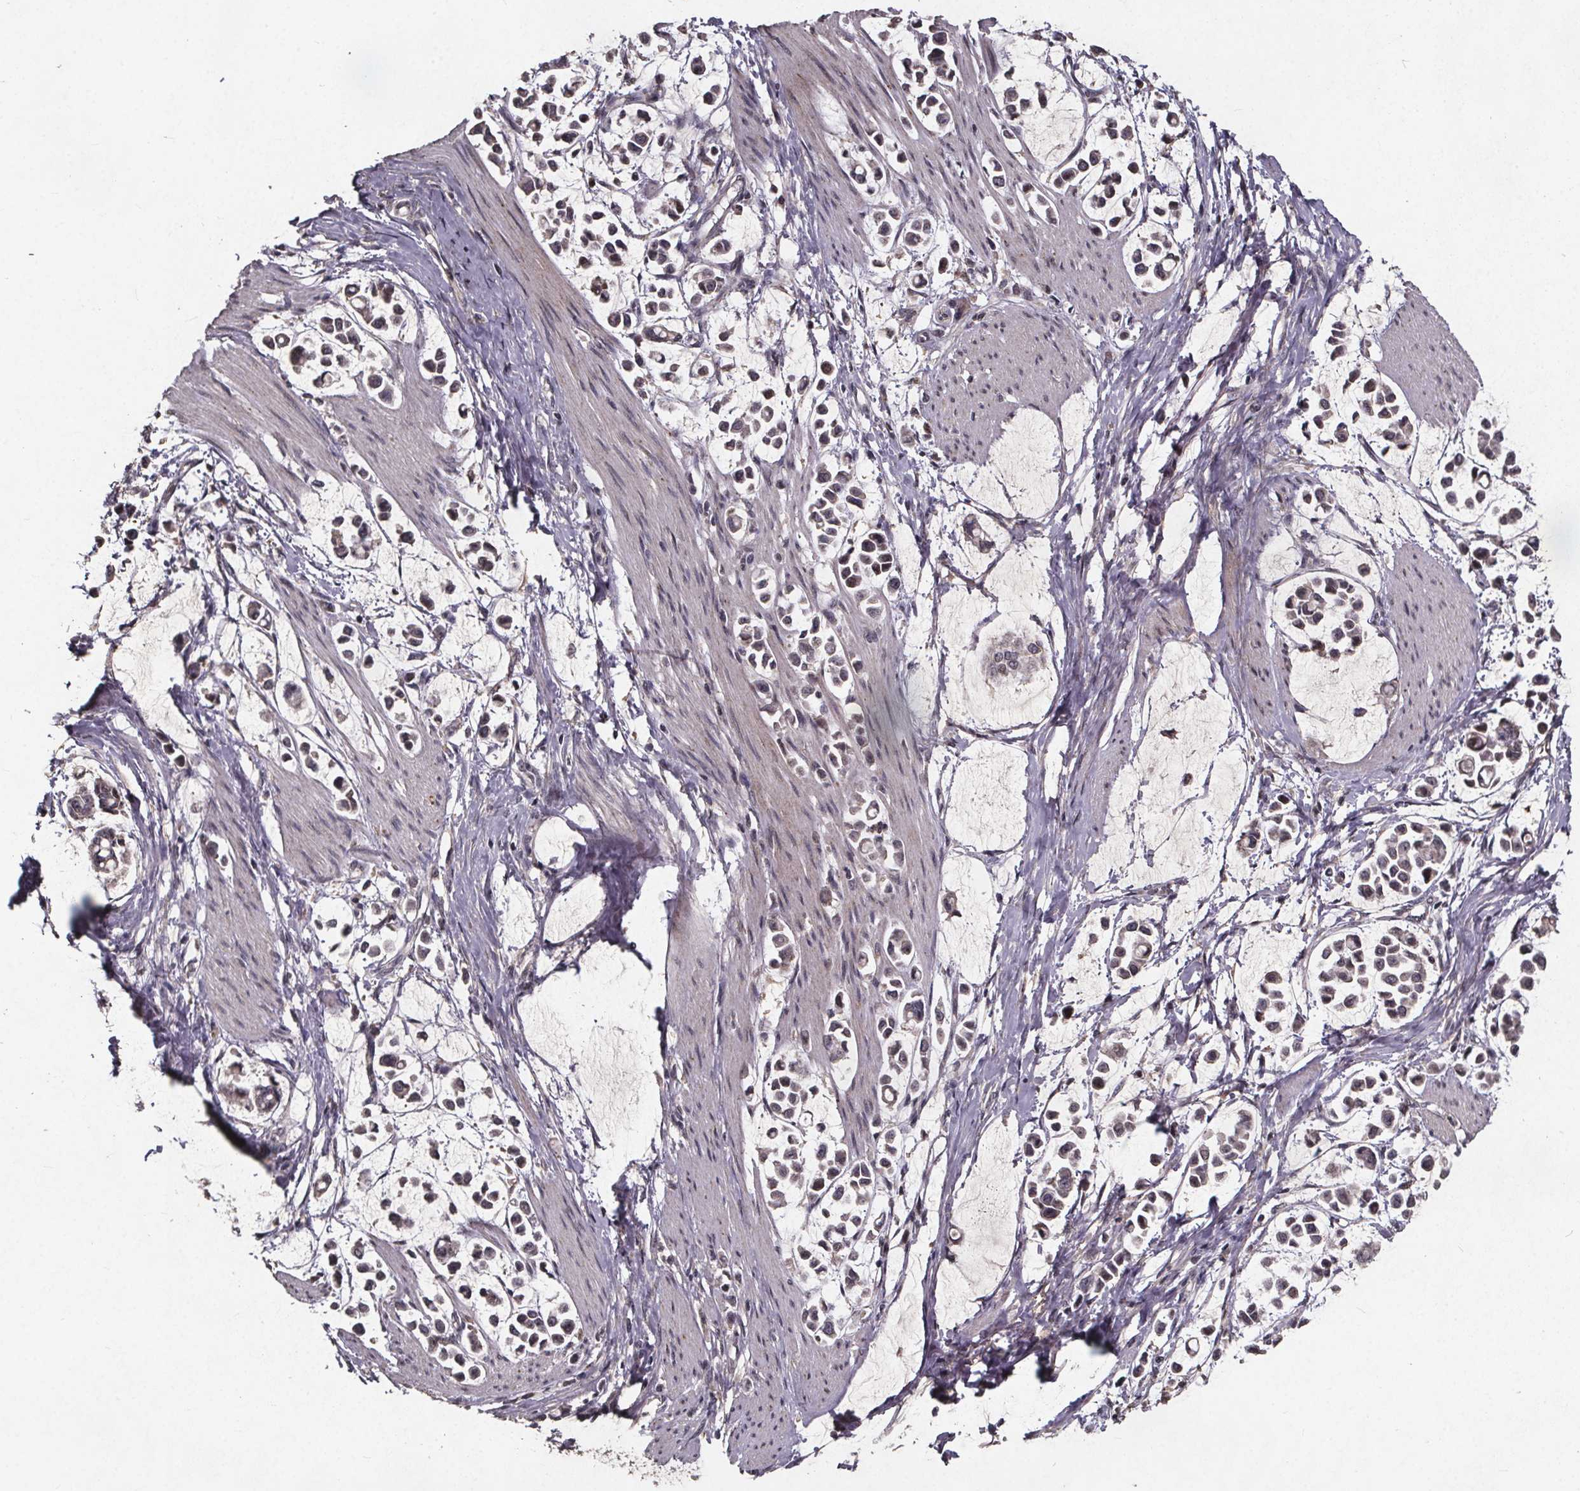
{"staining": {"intensity": "negative", "quantity": "none", "location": "none"}, "tissue": "stomach cancer", "cell_type": "Tumor cells", "image_type": "cancer", "snomed": [{"axis": "morphology", "description": "Adenocarcinoma, NOS"}, {"axis": "topography", "description": "Stomach"}], "caption": "Immunohistochemistry image of neoplastic tissue: human stomach adenocarcinoma stained with DAB reveals no significant protein staining in tumor cells.", "gene": "GPX3", "patient": {"sex": "male", "age": 82}}